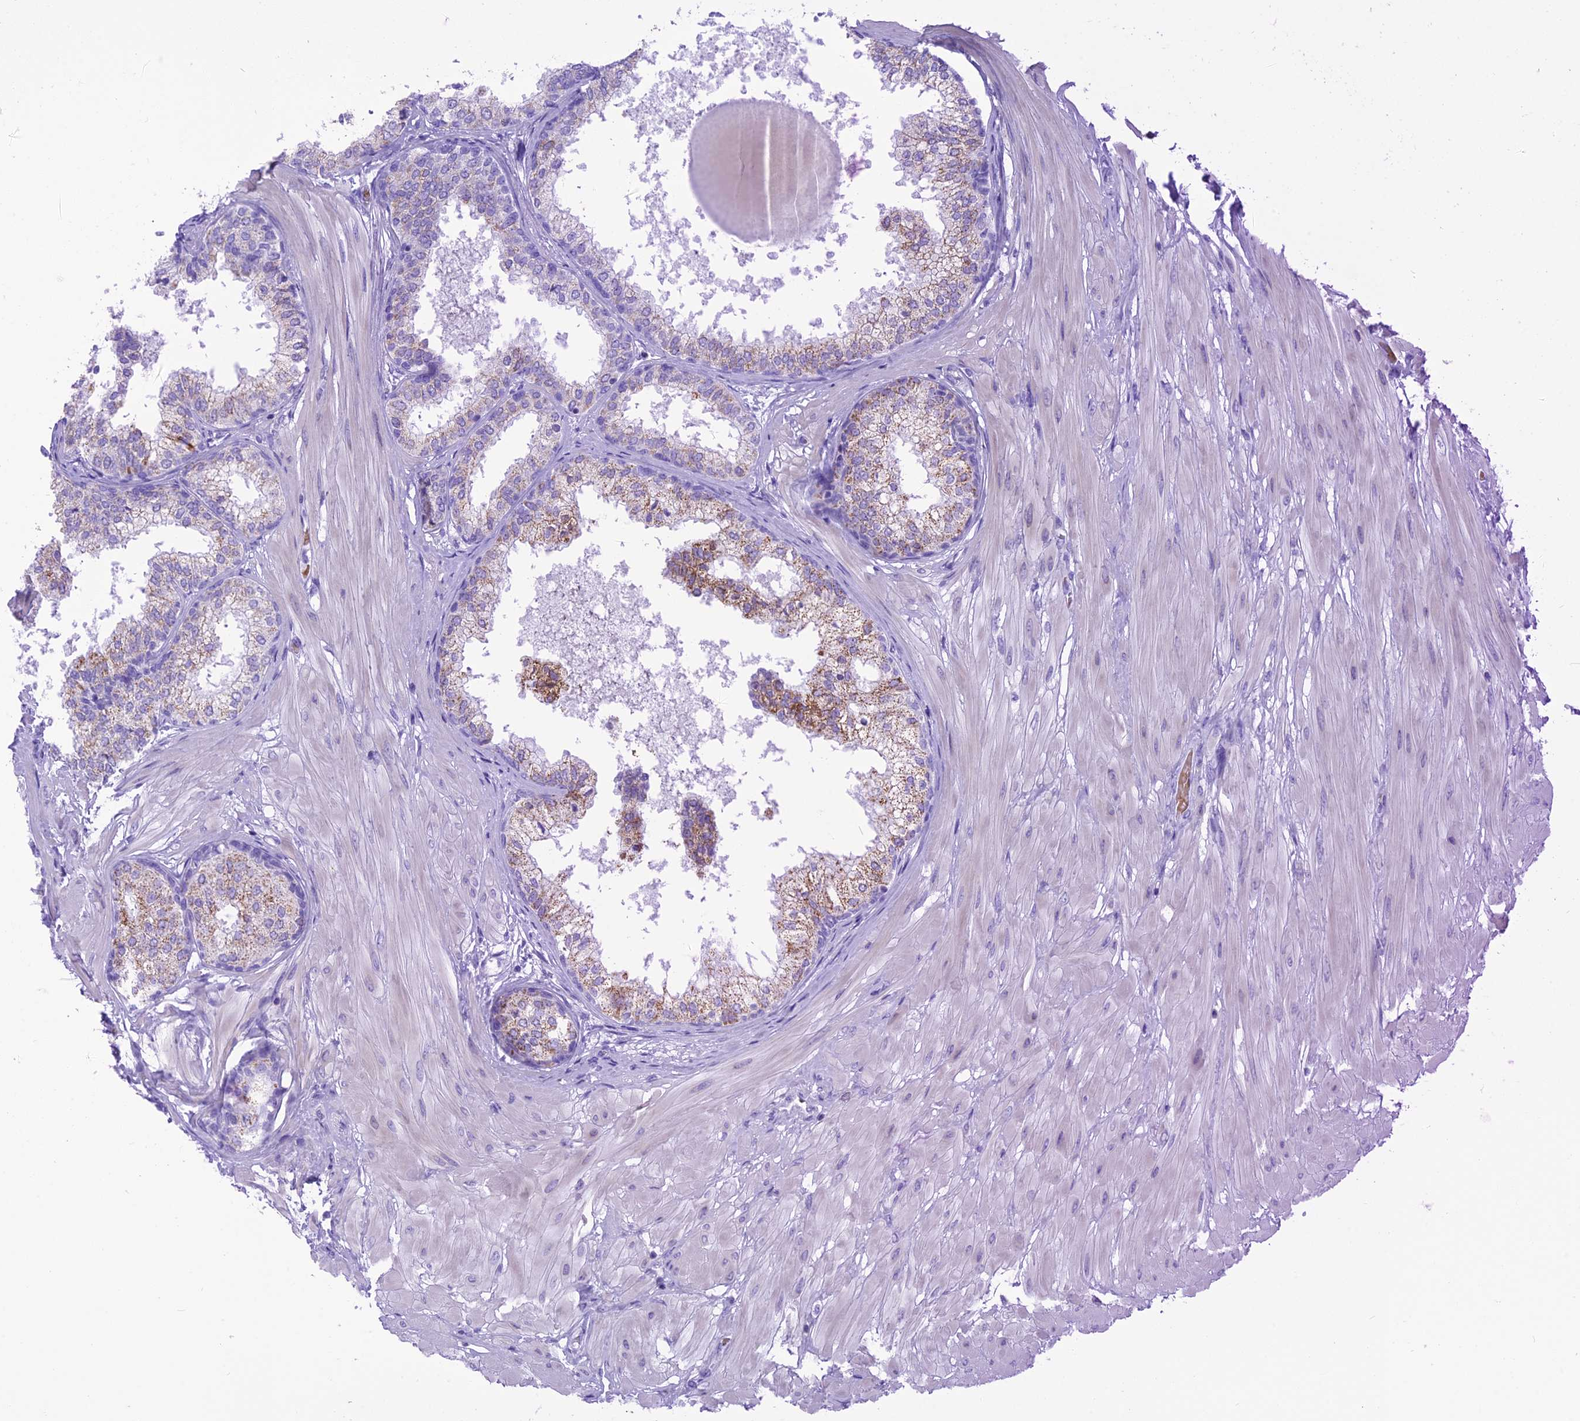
{"staining": {"intensity": "moderate", "quantity": "25%-75%", "location": "cytoplasmic/membranous"}, "tissue": "prostate", "cell_type": "Glandular cells", "image_type": "normal", "snomed": [{"axis": "morphology", "description": "Normal tissue, NOS"}, {"axis": "topography", "description": "Prostate"}], "caption": "DAB immunohistochemical staining of benign human prostate demonstrates moderate cytoplasmic/membranous protein positivity in approximately 25%-75% of glandular cells. The staining was performed using DAB, with brown indicating positive protein expression. Nuclei are stained blue with hematoxylin.", "gene": "GLYATL1B", "patient": {"sex": "male", "age": 48}}